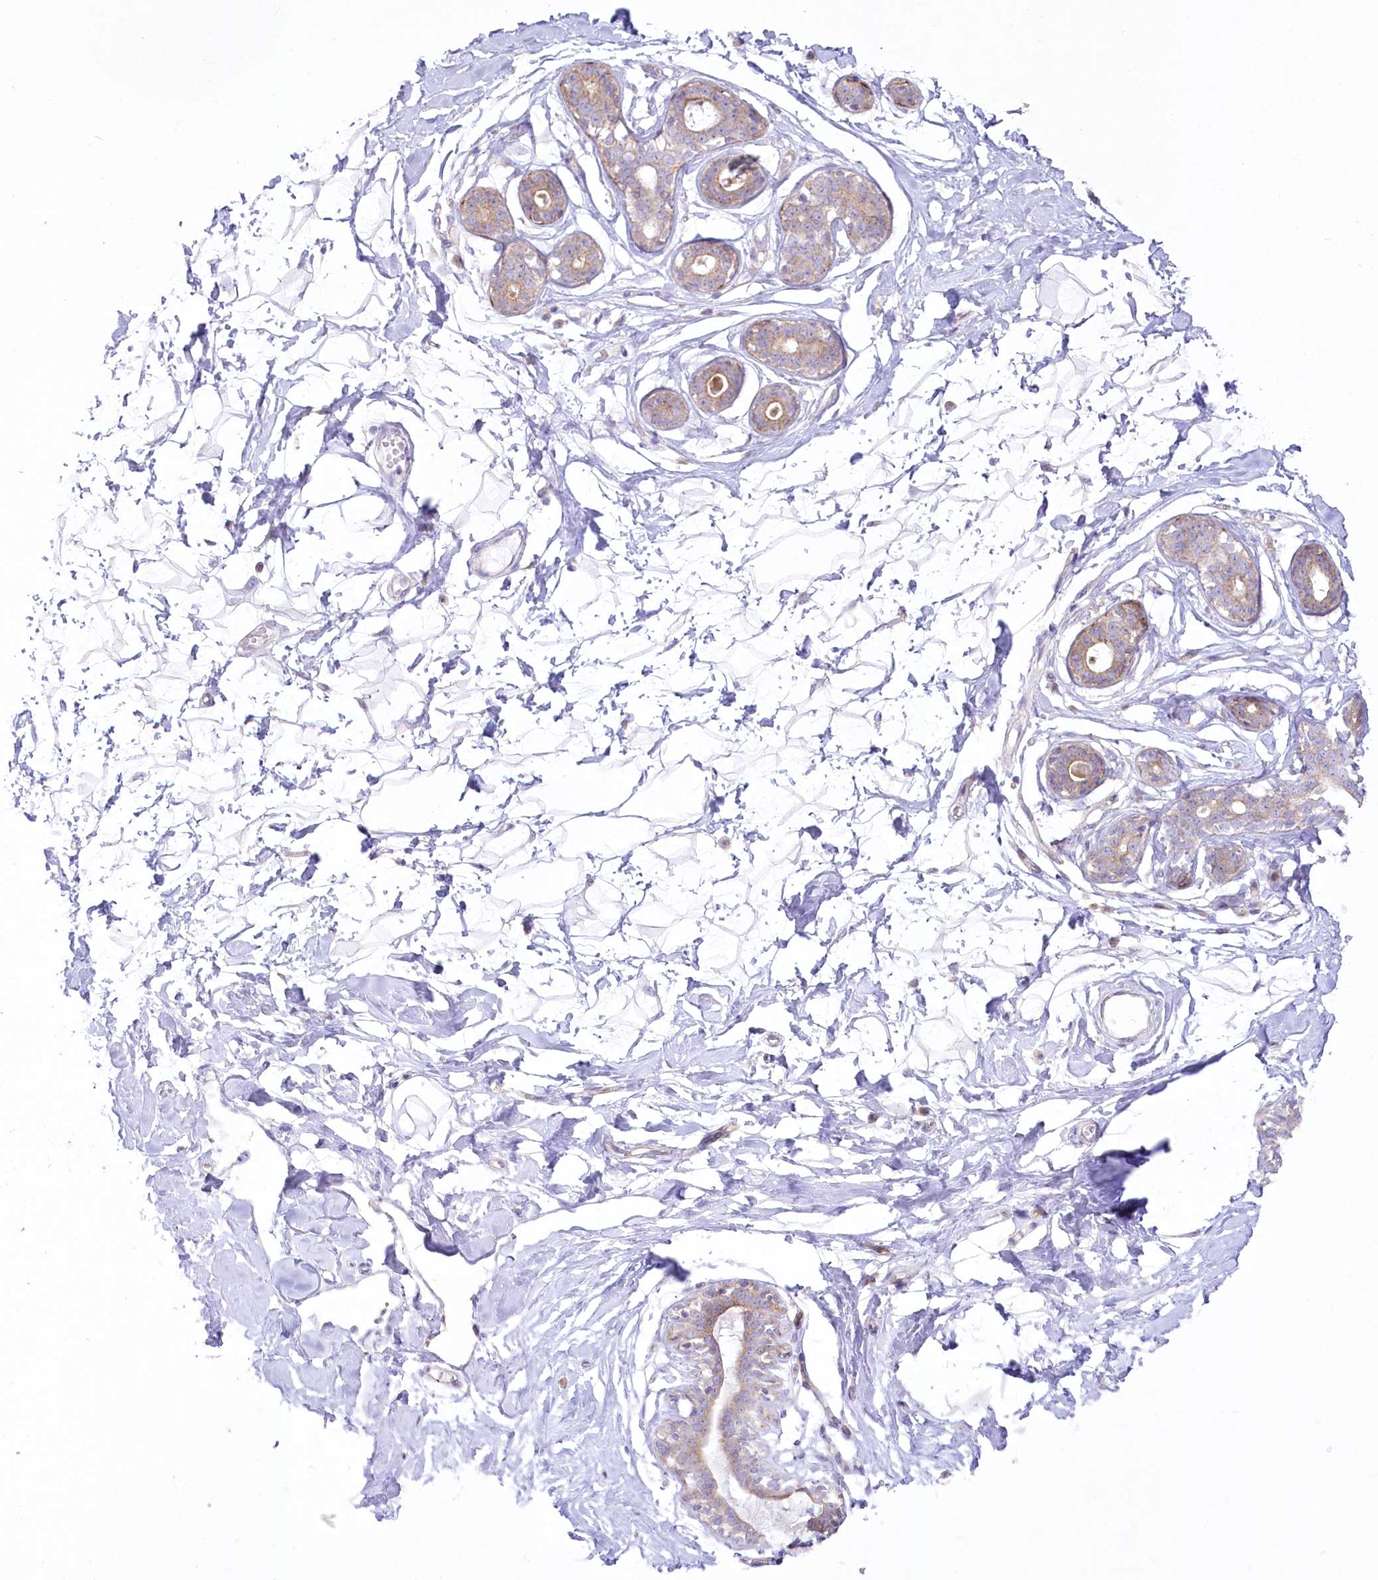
{"staining": {"intensity": "negative", "quantity": "none", "location": "none"}, "tissue": "breast", "cell_type": "Adipocytes", "image_type": "normal", "snomed": [{"axis": "morphology", "description": "Normal tissue, NOS"}, {"axis": "morphology", "description": "Adenoma, NOS"}, {"axis": "topography", "description": "Breast"}], "caption": "A photomicrograph of breast stained for a protein displays no brown staining in adipocytes. Nuclei are stained in blue.", "gene": "ZNF843", "patient": {"sex": "female", "age": 23}}